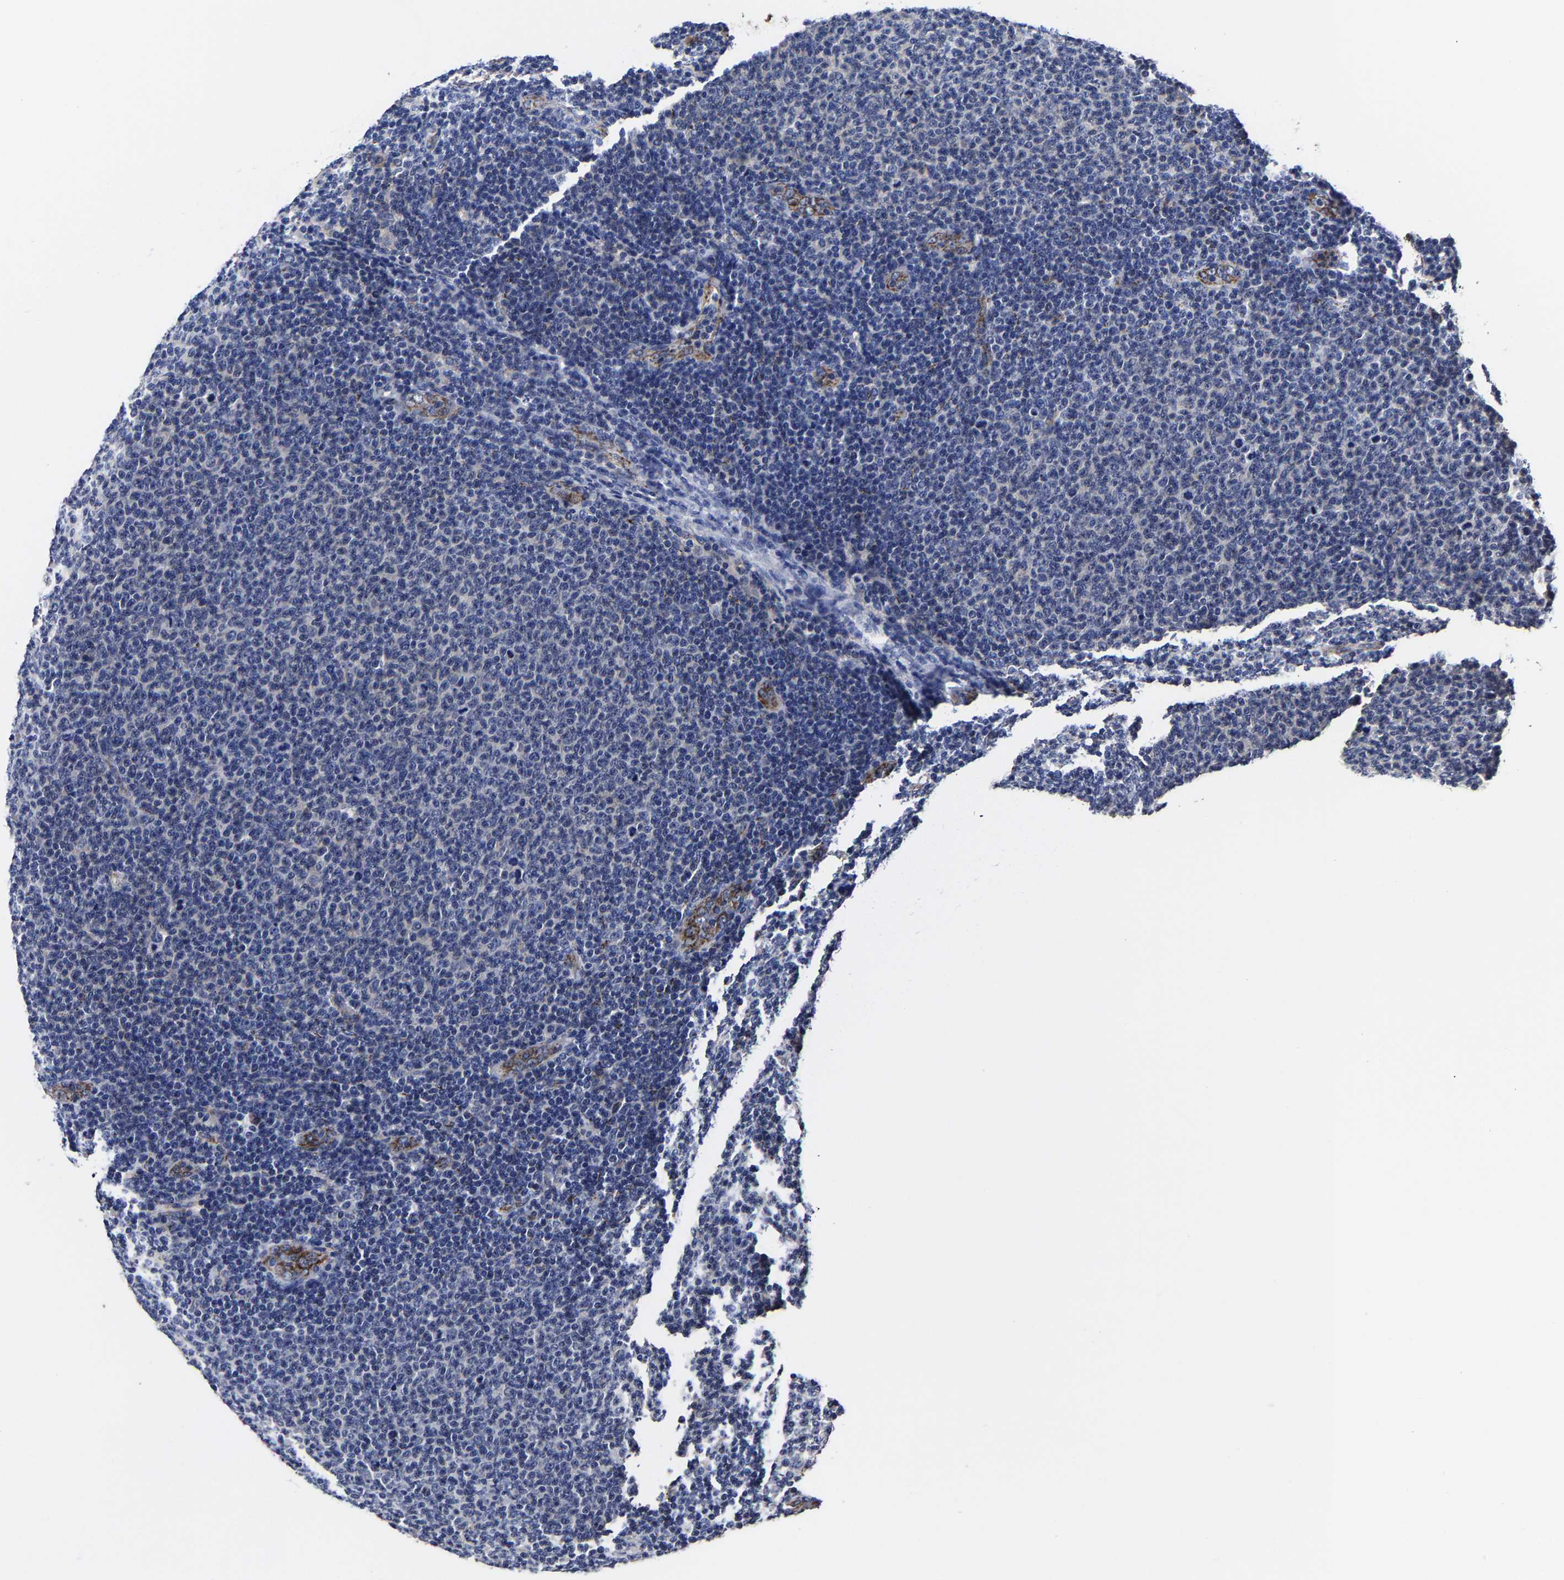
{"staining": {"intensity": "negative", "quantity": "none", "location": "none"}, "tissue": "lymphoma", "cell_type": "Tumor cells", "image_type": "cancer", "snomed": [{"axis": "morphology", "description": "Malignant lymphoma, non-Hodgkin's type, Low grade"}, {"axis": "topography", "description": "Lymph node"}], "caption": "This is a micrograph of immunohistochemistry staining of low-grade malignant lymphoma, non-Hodgkin's type, which shows no expression in tumor cells.", "gene": "AASS", "patient": {"sex": "male", "age": 66}}